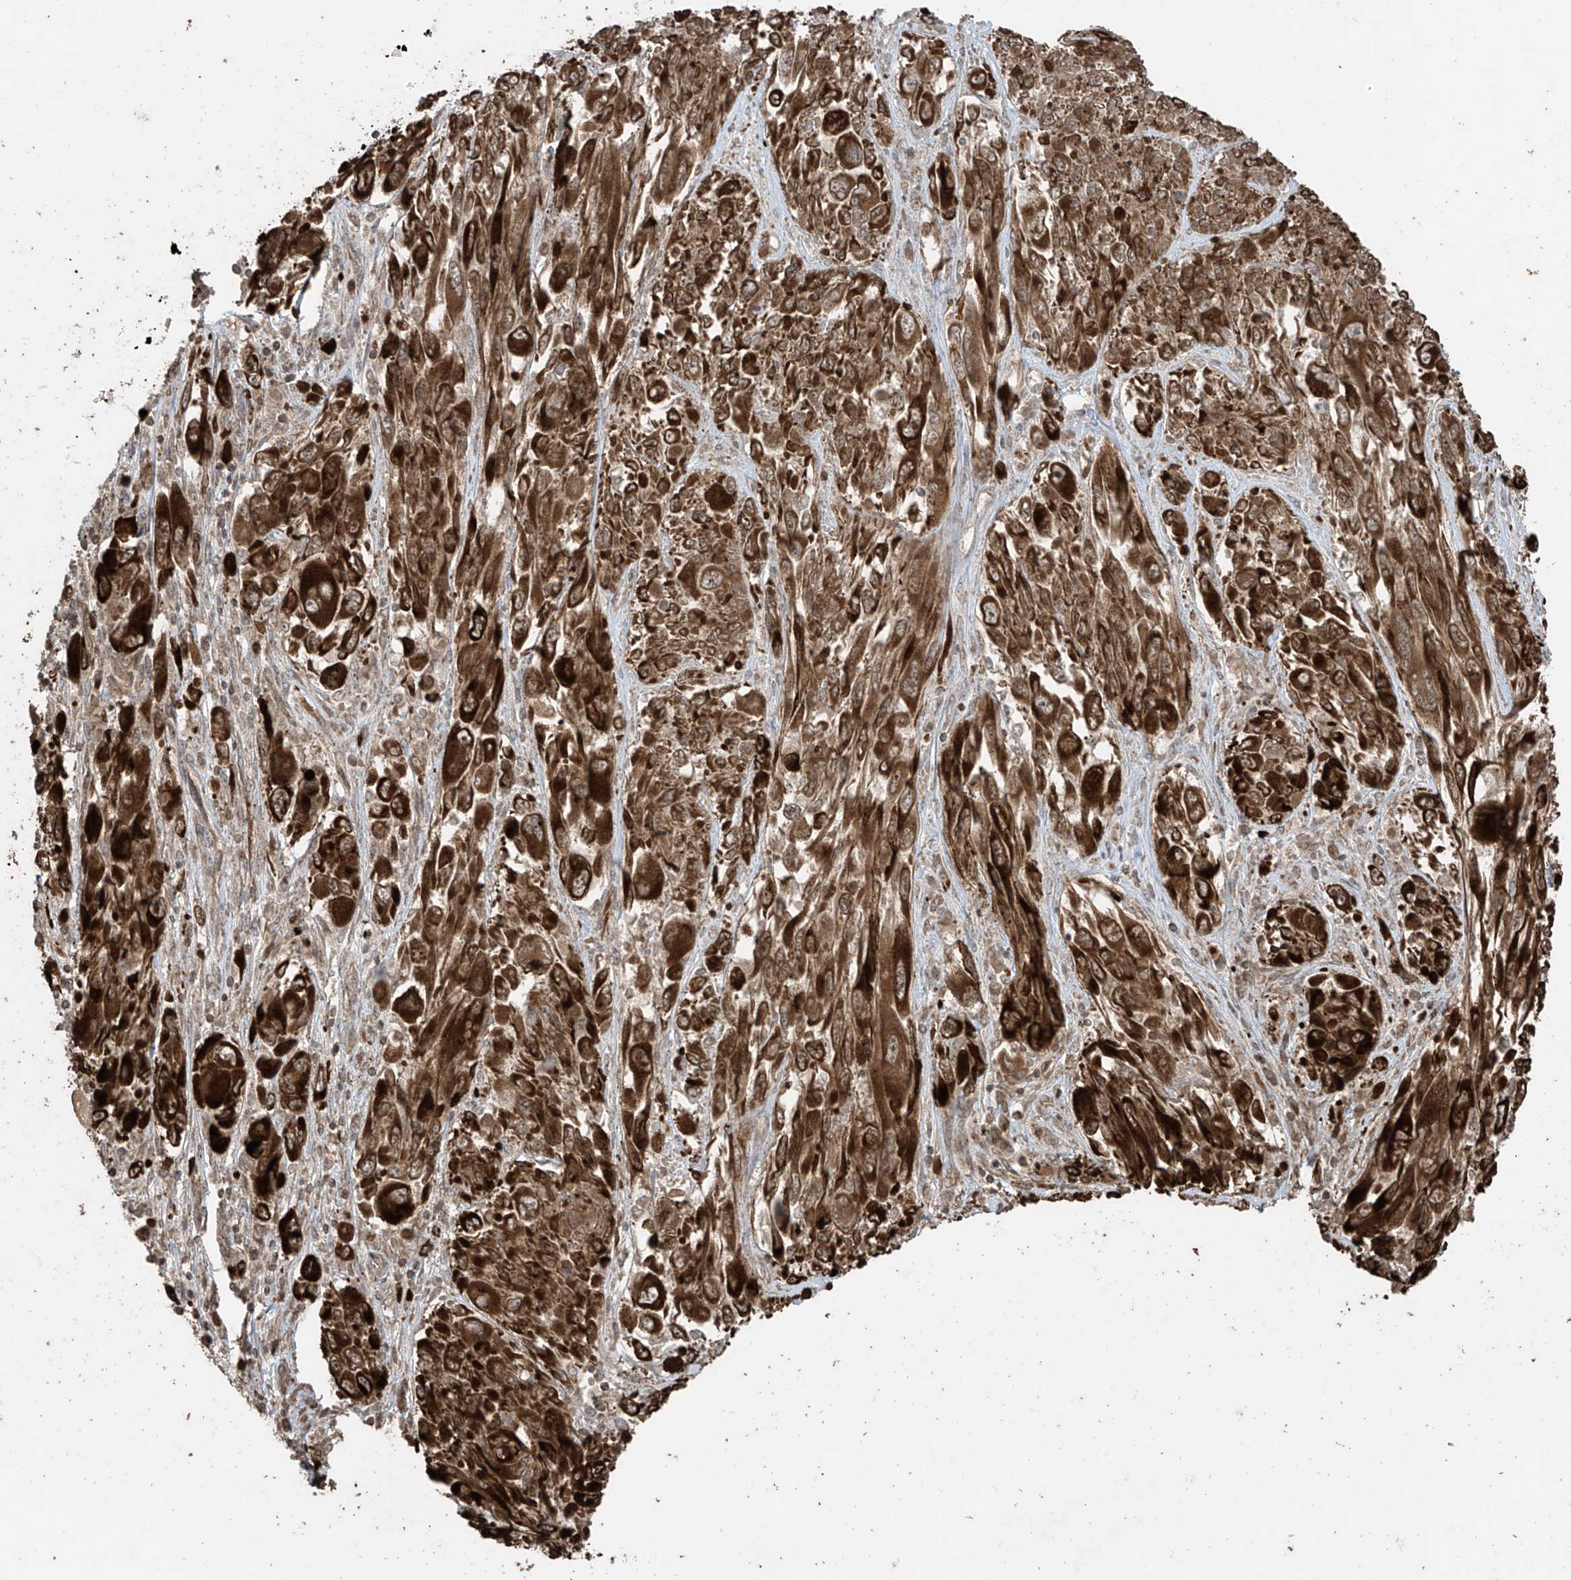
{"staining": {"intensity": "strong", "quantity": ">75%", "location": "cytoplasmic/membranous"}, "tissue": "melanoma", "cell_type": "Tumor cells", "image_type": "cancer", "snomed": [{"axis": "morphology", "description": "Malignant melanoma, NOS"}, {"axis": "topography", "description": "Skin"}], "caption": "Tumor cells exhibit strong cytoplasmic/membranous positivity in approximately >75% of cells in melanoma. (IHC, brightfield microscopy, high magnification).", "gene": "PGPEP1", "patient": {"sex": "female", "age": 91}}